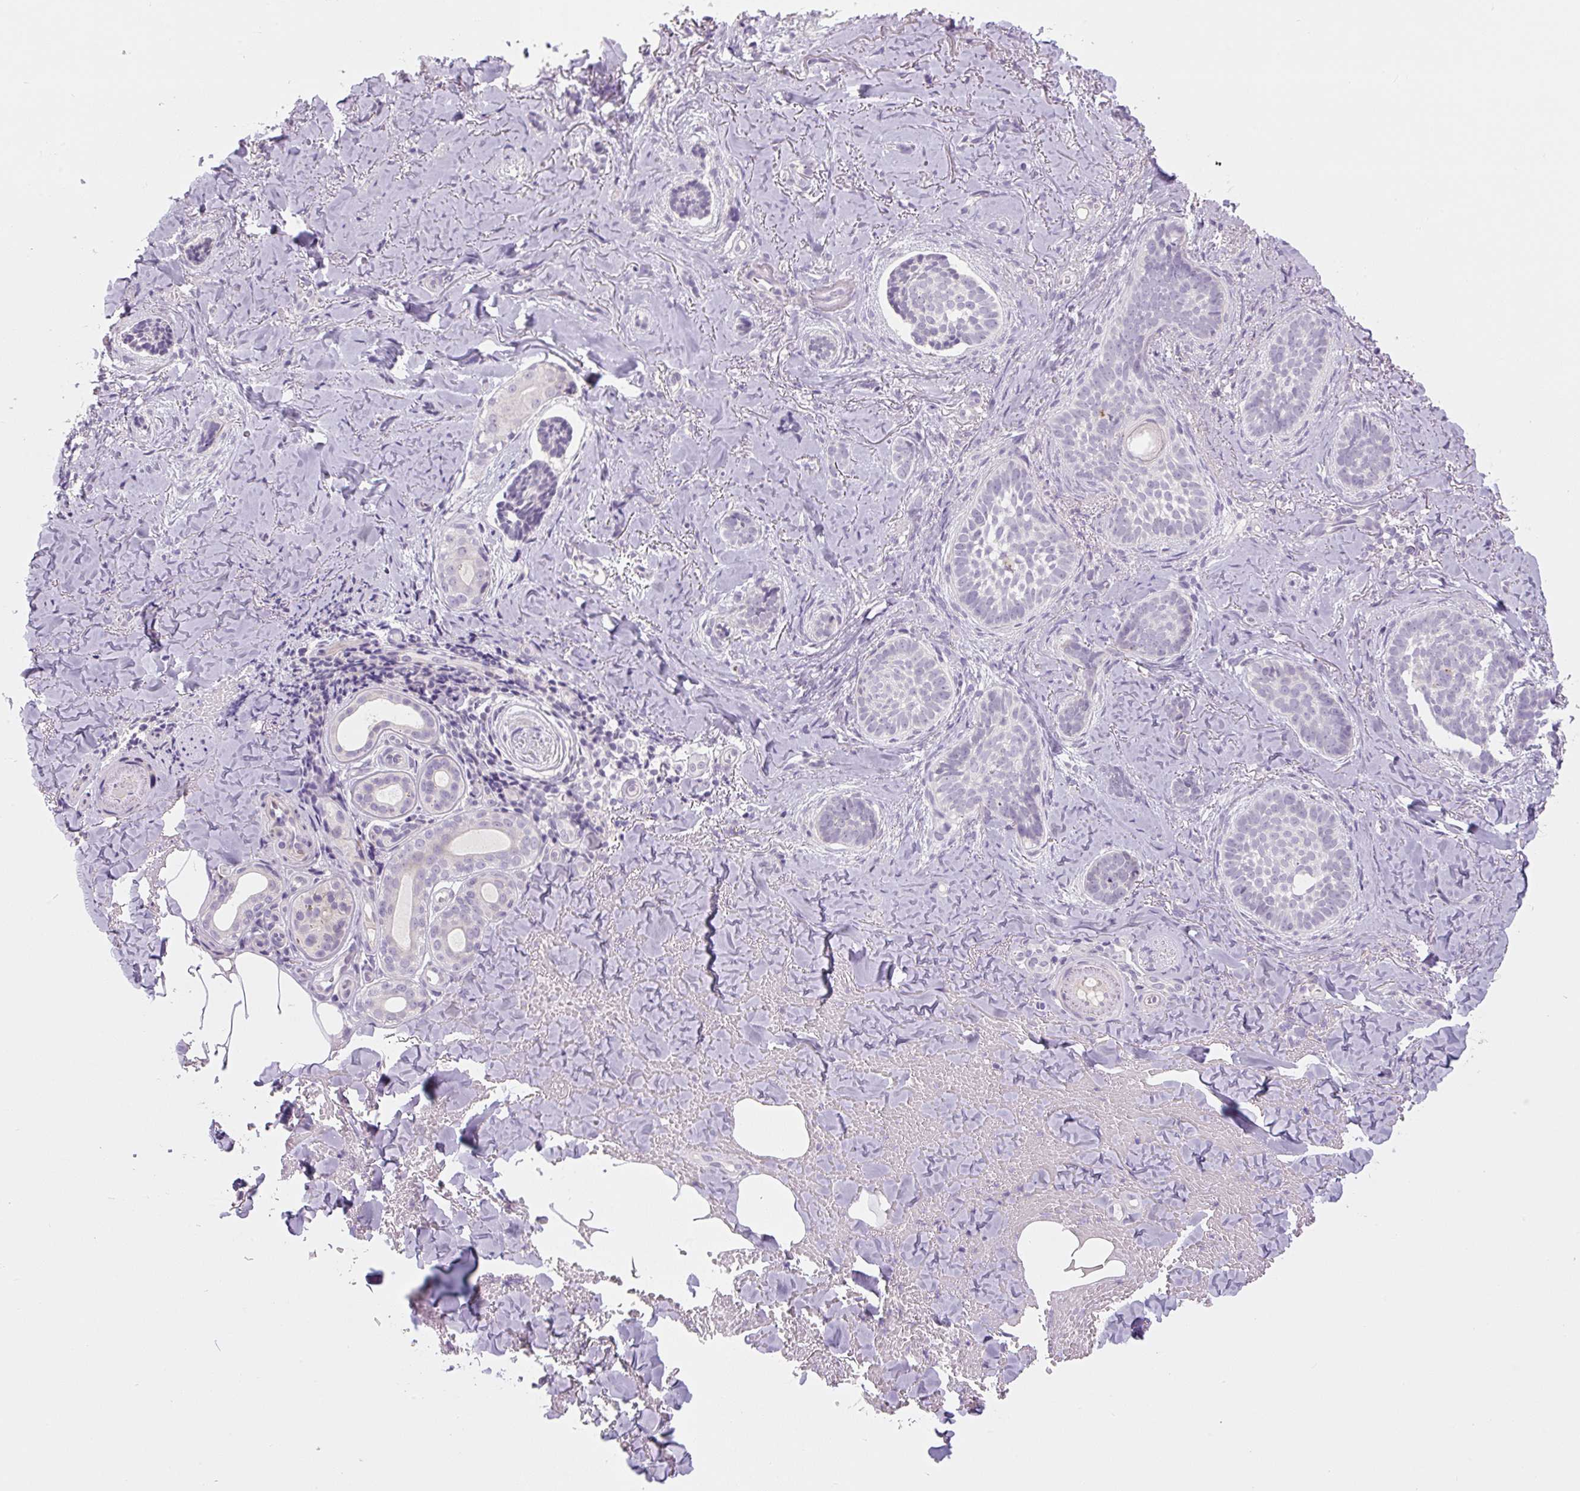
{"staining": {"intensity": "negative", "quantity": "none", "location": "none"}, "tissue": "skin cancer", "cell_type": "Tumor cells", "image_type": "cancer", "snomed": [{"axis": "morphology", "description": "Basal cell carcinoma"}, {"axis": "topography", "description": "Skin"}], "caption": "Protein analysis of skin cancer demonstrates no significant staining in tumor cells.", "gene": "TMEM100", "patient": {"sex": "female", "age": 55}}